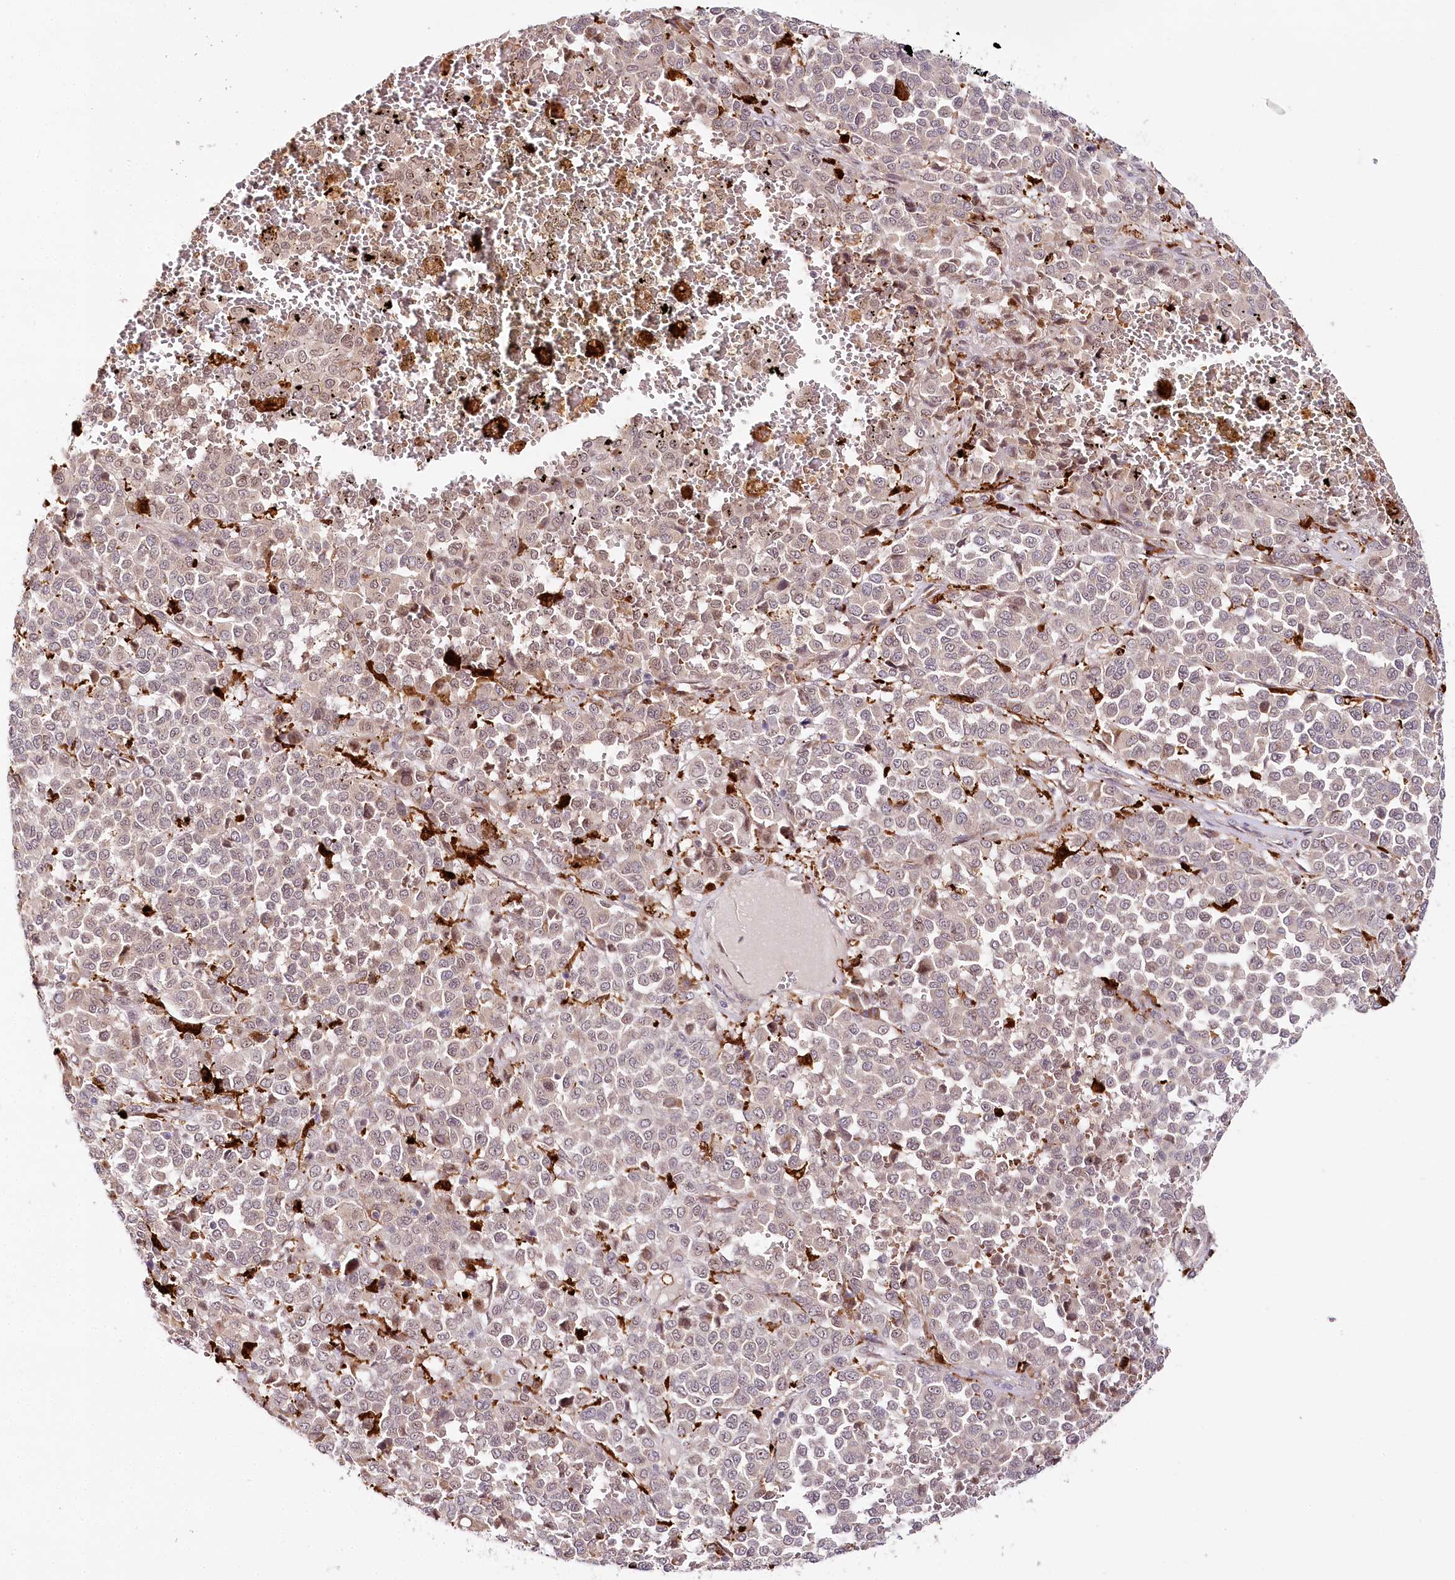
{"staining": {"intensity": "weak", "quantity": "<25%", "location": "cytoplasmic/membranous,nuclear"}, "tissue": "melanoma", "cell_type": "Tumor cells", "image_type": "cancer", "snomed": [{"axis": "morphology", "description": "Malignant melanoma, Metastatic site"}, {"axis": "topography", "description": "Pancreas"}], "caption": "A histopathology image of human malignant melanoma (metastatic site) is negative for staining in tumor cells. Brightfield microscopy of immunohistochemistry (IHC) stained with DAB (brown) and hematoxylin (blue), captured at high magnification.", "gene": "WDR36", "patient": {"sex": "female", "age": 30}}